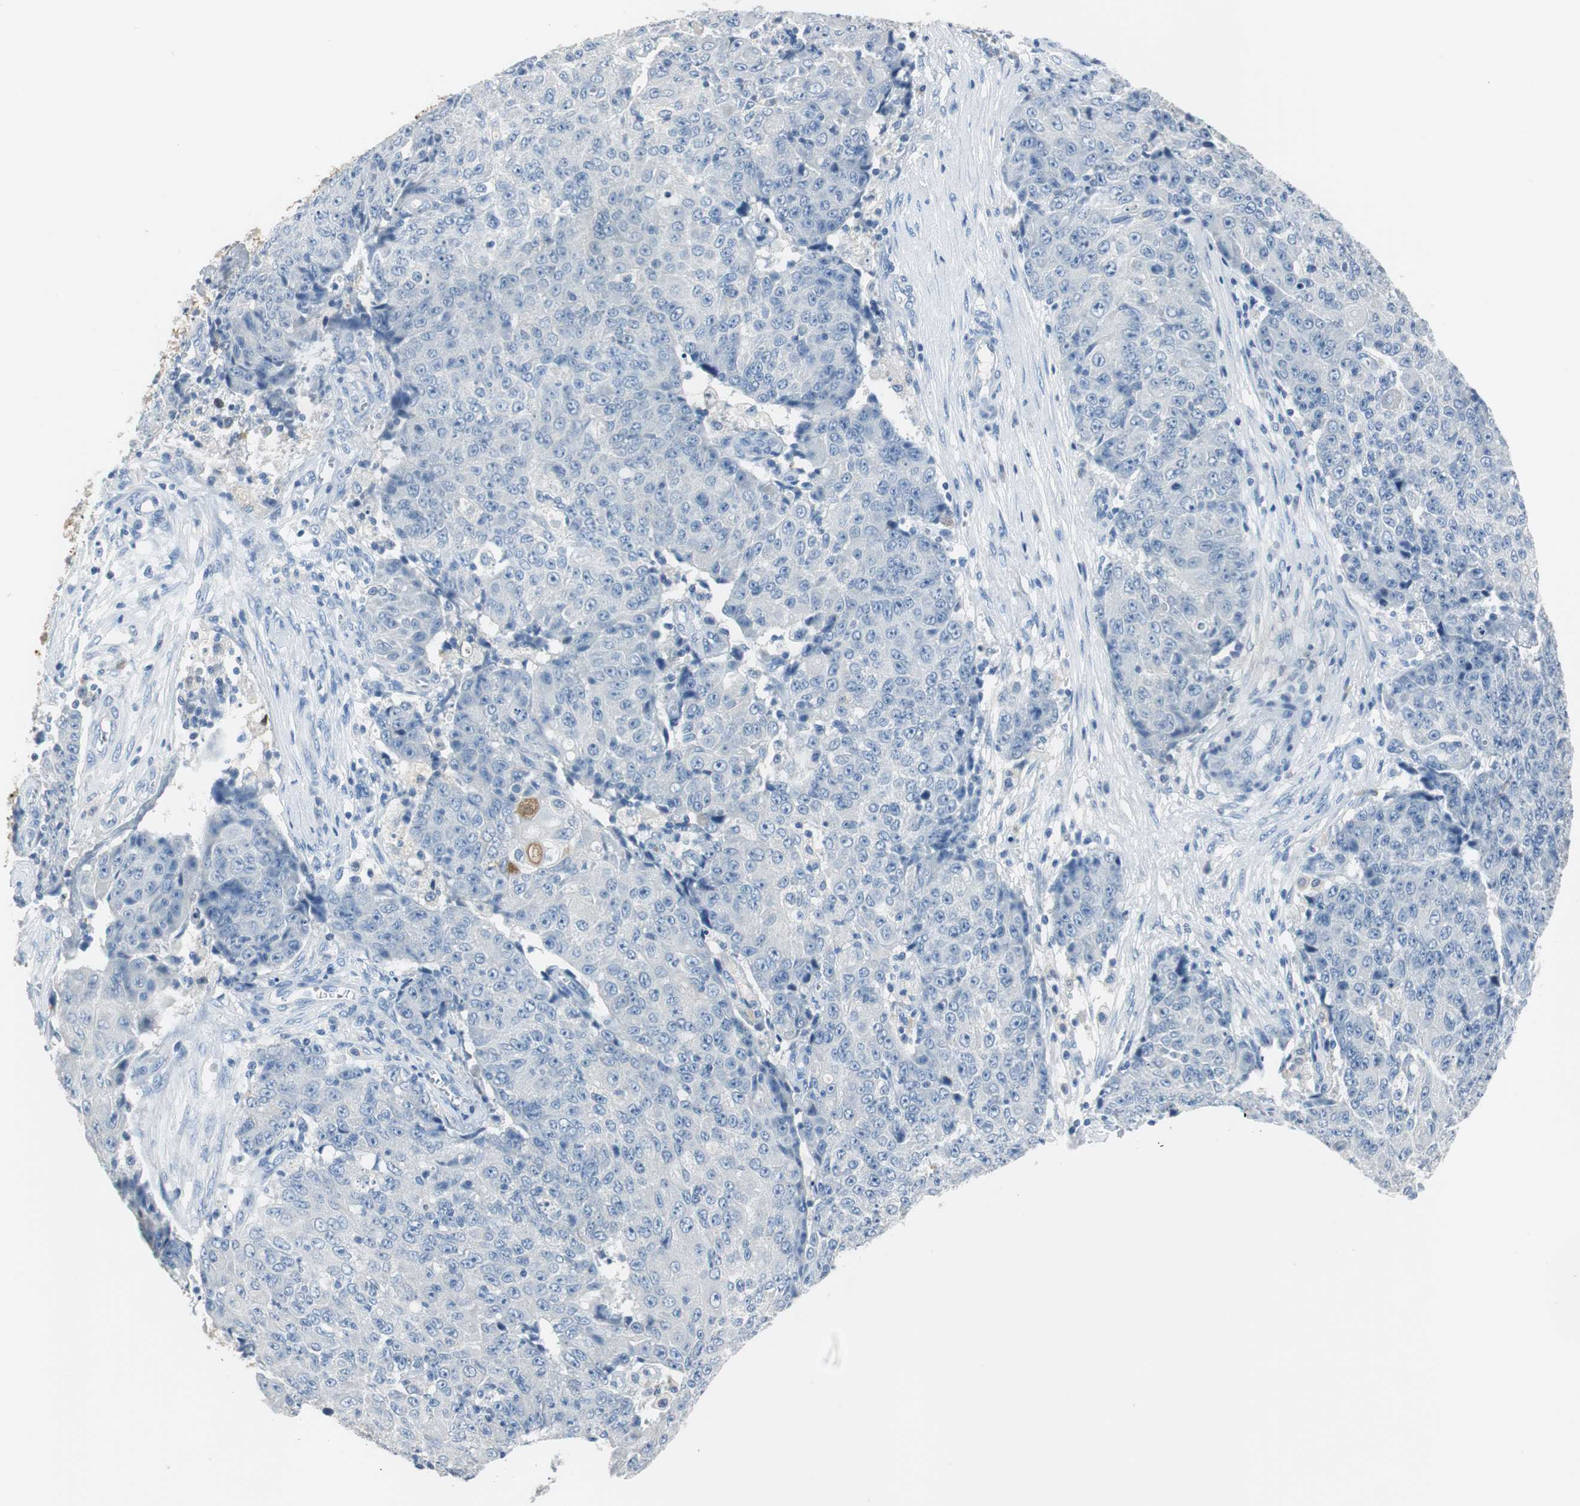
{"staining": {"intensity": "negative", "quantity": "none", "location": "none"}, "tissue": "ovarian cancer", "cell_type": "Tumor cells", "image_type": "cancer", "snomed": [{"axis": "morphology", "description": "Carcinoma, endometroid"}, {"axis": "topography", "description": "Ovary"}], "caption": "The micrograph demonstrates no staining of tumor cells in endometroid carcinoma (ovarian).", "gene": "FBP1", "patient": {"sex": "female", "age": 42}}